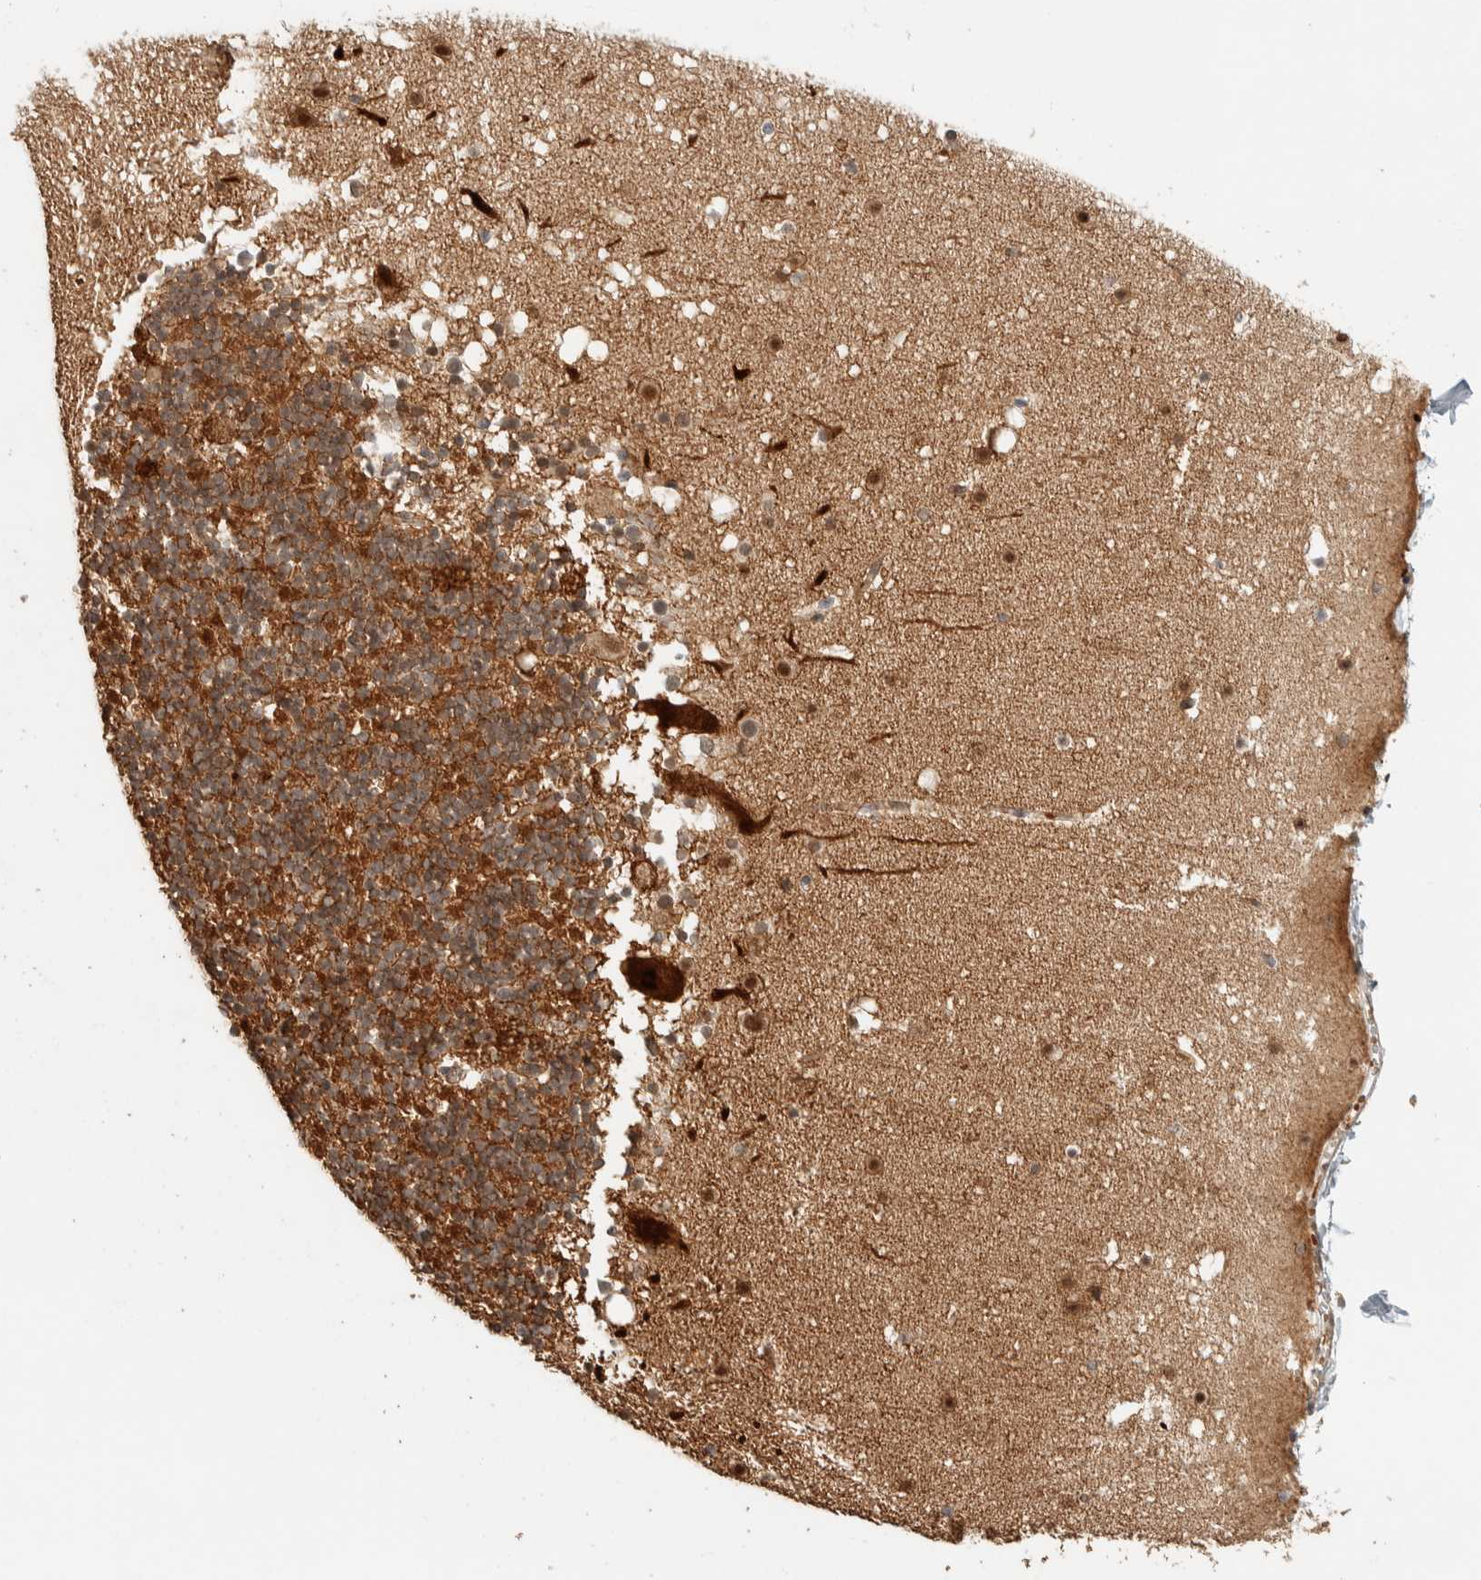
{"staining": {"intensity": "moderate", "quantity": ">75%", "location": "cytoplasmic/membranous"}, "tissue": "cerebellum", "cell_type": "Cells in granular layer", "image_type": "normal", "snomed": [{"axis": "morphology", "description": "Normal tissue, NOS"}, {"axis": "topography", "description": "Cerebellum"}], "caption": "Moderate cytoplasmic/membranous protein staining is appreciated in approximately >75% of cells in granular layer in cerebellum. Using DAB (3,3'-diaminobenzidine) (brown) and hematoxylin (blue) stains, captured at high magnification using brightfield microscopy.", "gene": "ZBTB2", "patient": {"sex": "male", "age": 57}}